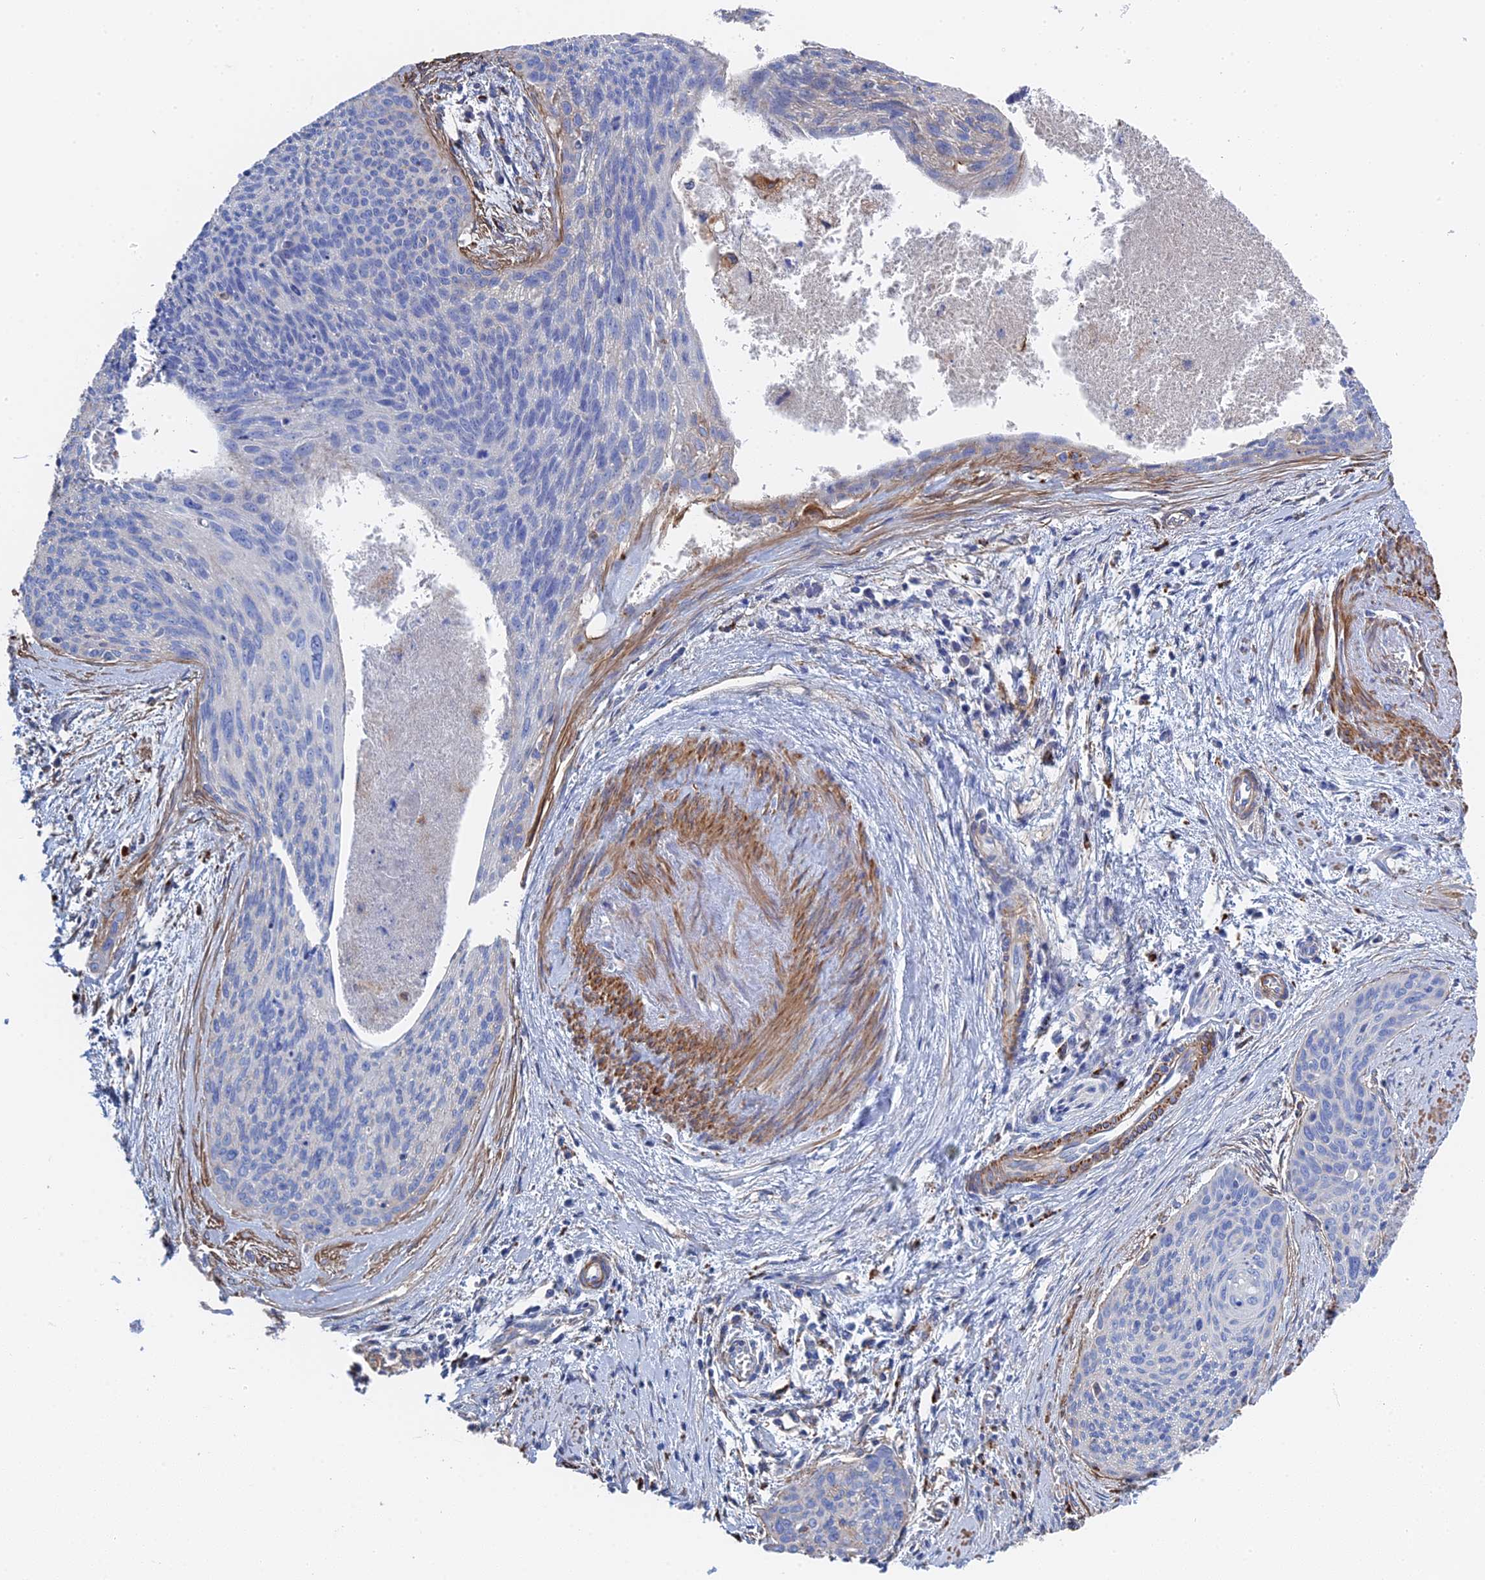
{"staining": {"intensity": "negative", "quantity": "none", "location": "none"}, "tissue": "cervical cancer", "cell_type": "Tumor cells", "image_type": "cancer", "snomed": [{"axis": "morphology", "description": "Squamous cell carcinoma, NOS"}, {"axis": "topography", "description": "Cervix"}], "caption": "Immunohistochemistry (IHC) histopathology image of neoplastic tissue: cervical cancer (squamous cell carcinoma) stained with DAB reveals no significant protein positivity in tumor cells.", "gene": "STRA6", "patient": {"sex": "female", "age": 55}}